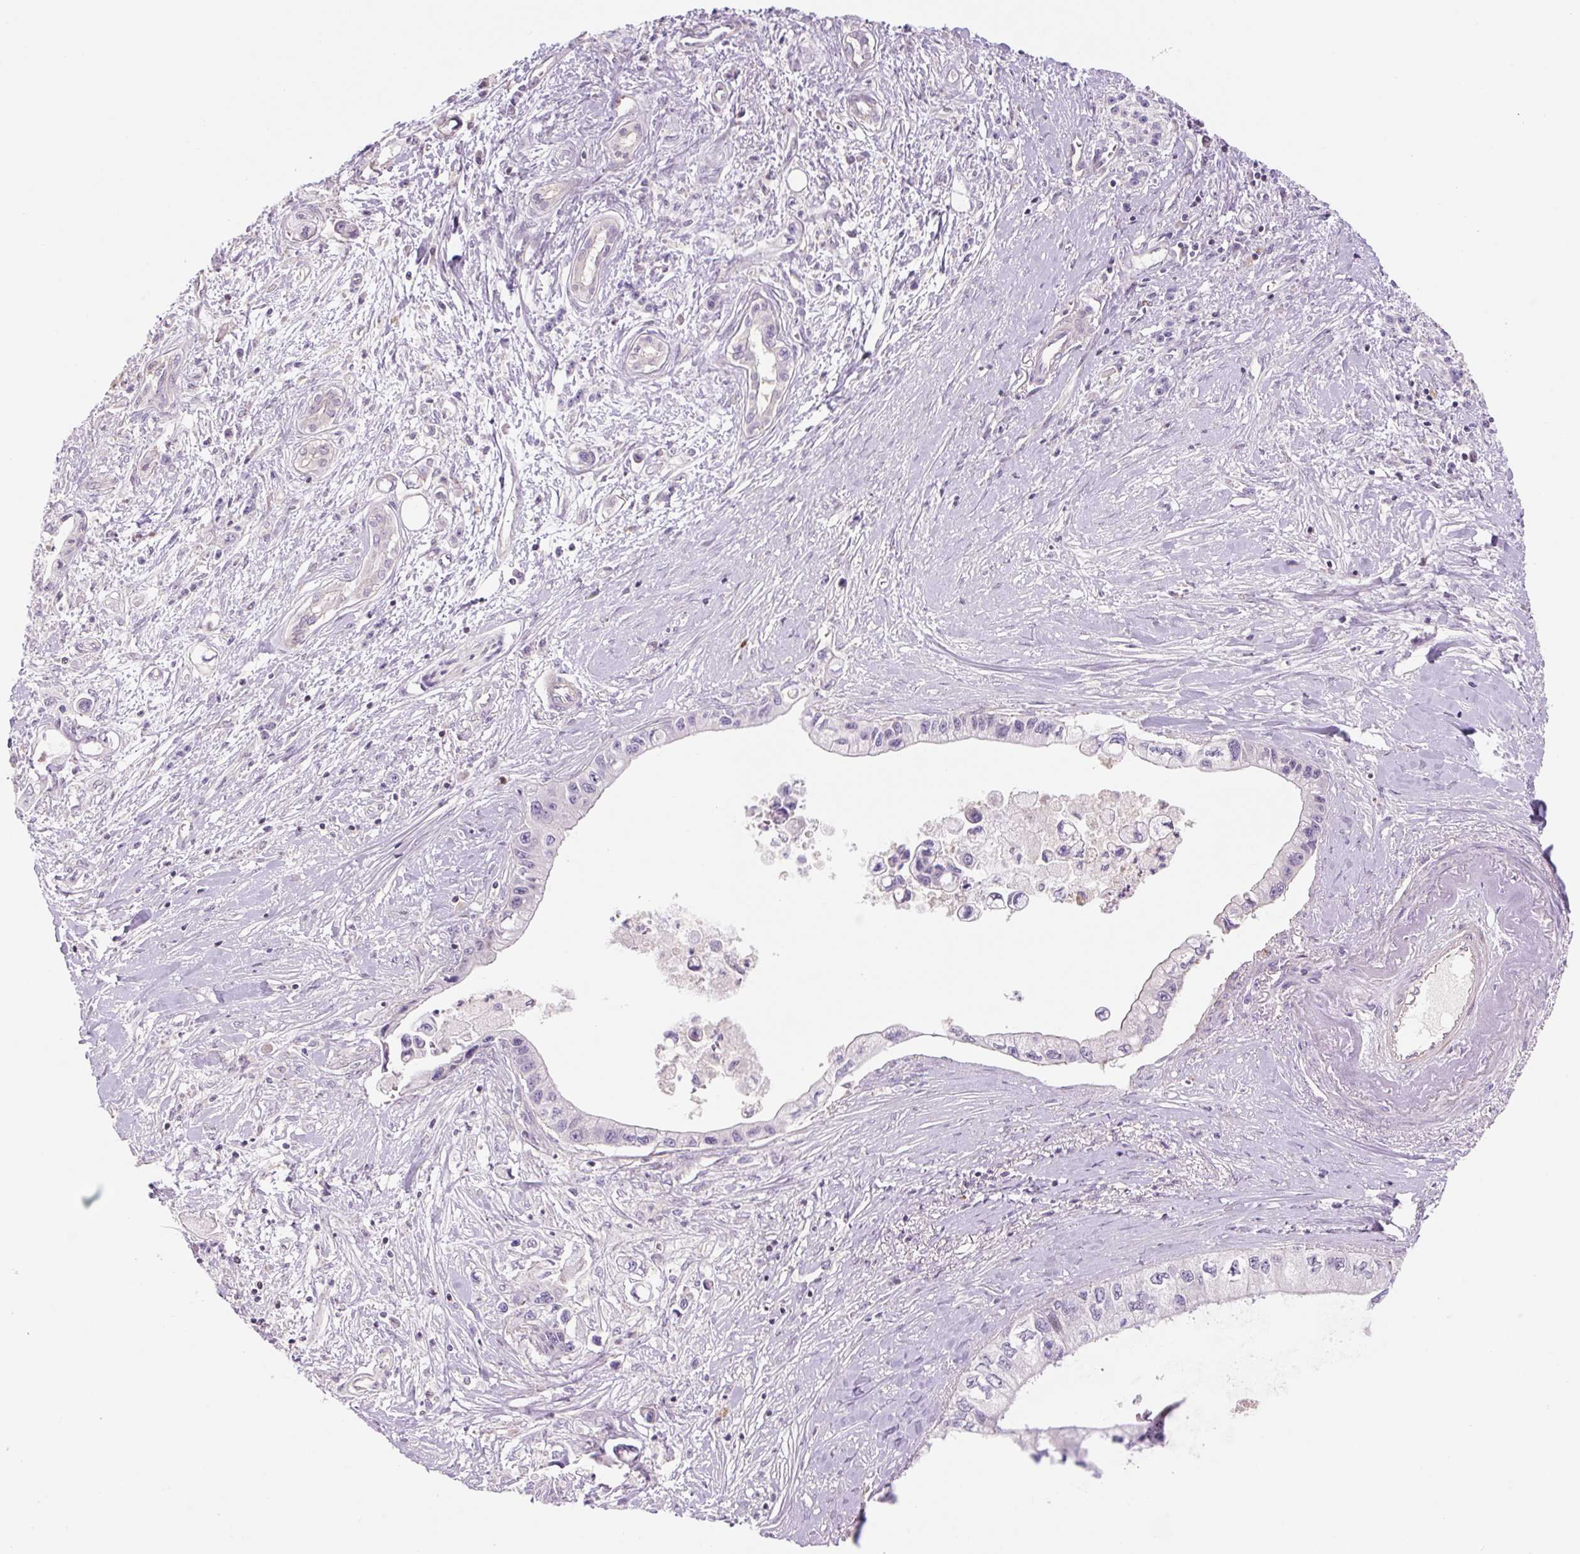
{"staining": {"intensity": "negative", "quantity": "none", "location": "none"}, "tissue": "pancreatic cancer", "cell_type": "Tumor cells", "image_type": "cancer", "snomed": [{"axis": "morphology", "description": "Adenocarcinoma, NOS"}, {"axis": "topography", "description": "Pancreas"}], "caption": "The histopathology image displays no significant staining in tumor cells of adenocarcinoma (pancreatic).", "gene": "ZNF552", "patient": {"sex": "male", "age": 61}}